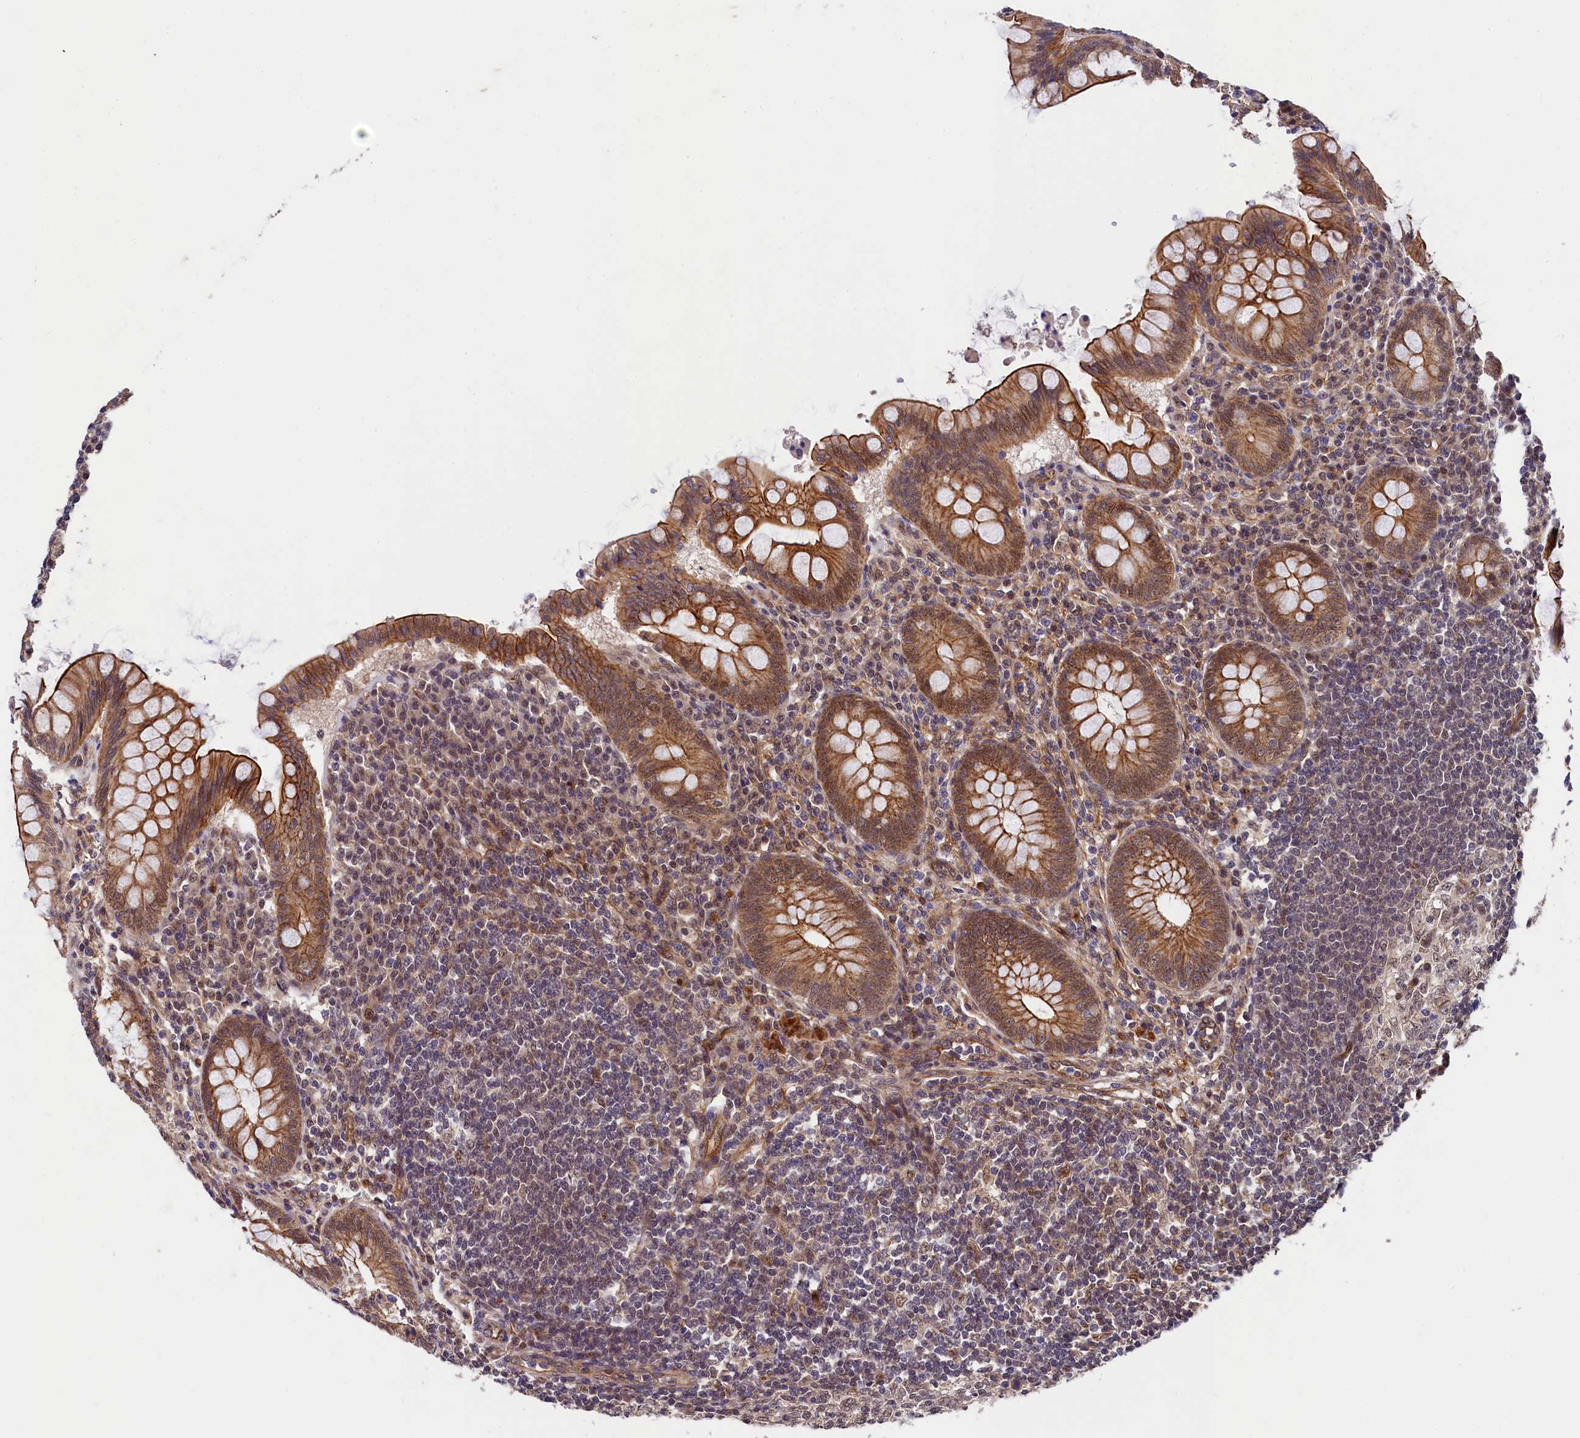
{"staining": {"intensity": "negative", "quantity": "none", "location": "none"}, "tissue": "appendix", "cell_type": "Glandular cells", "image_type": "normal", "snomed": [{"axis": "morphology", "description": "Normal tissue, NOS"}, {"axis": "topography", "description": "Appendix"}], "caption": "This is a image of immunohistochemistry staining of normal appendix, which shows no positivity in glandular cells.", "gene": "ARL14EP", "patient": {"sex": "female", "age": 33}}